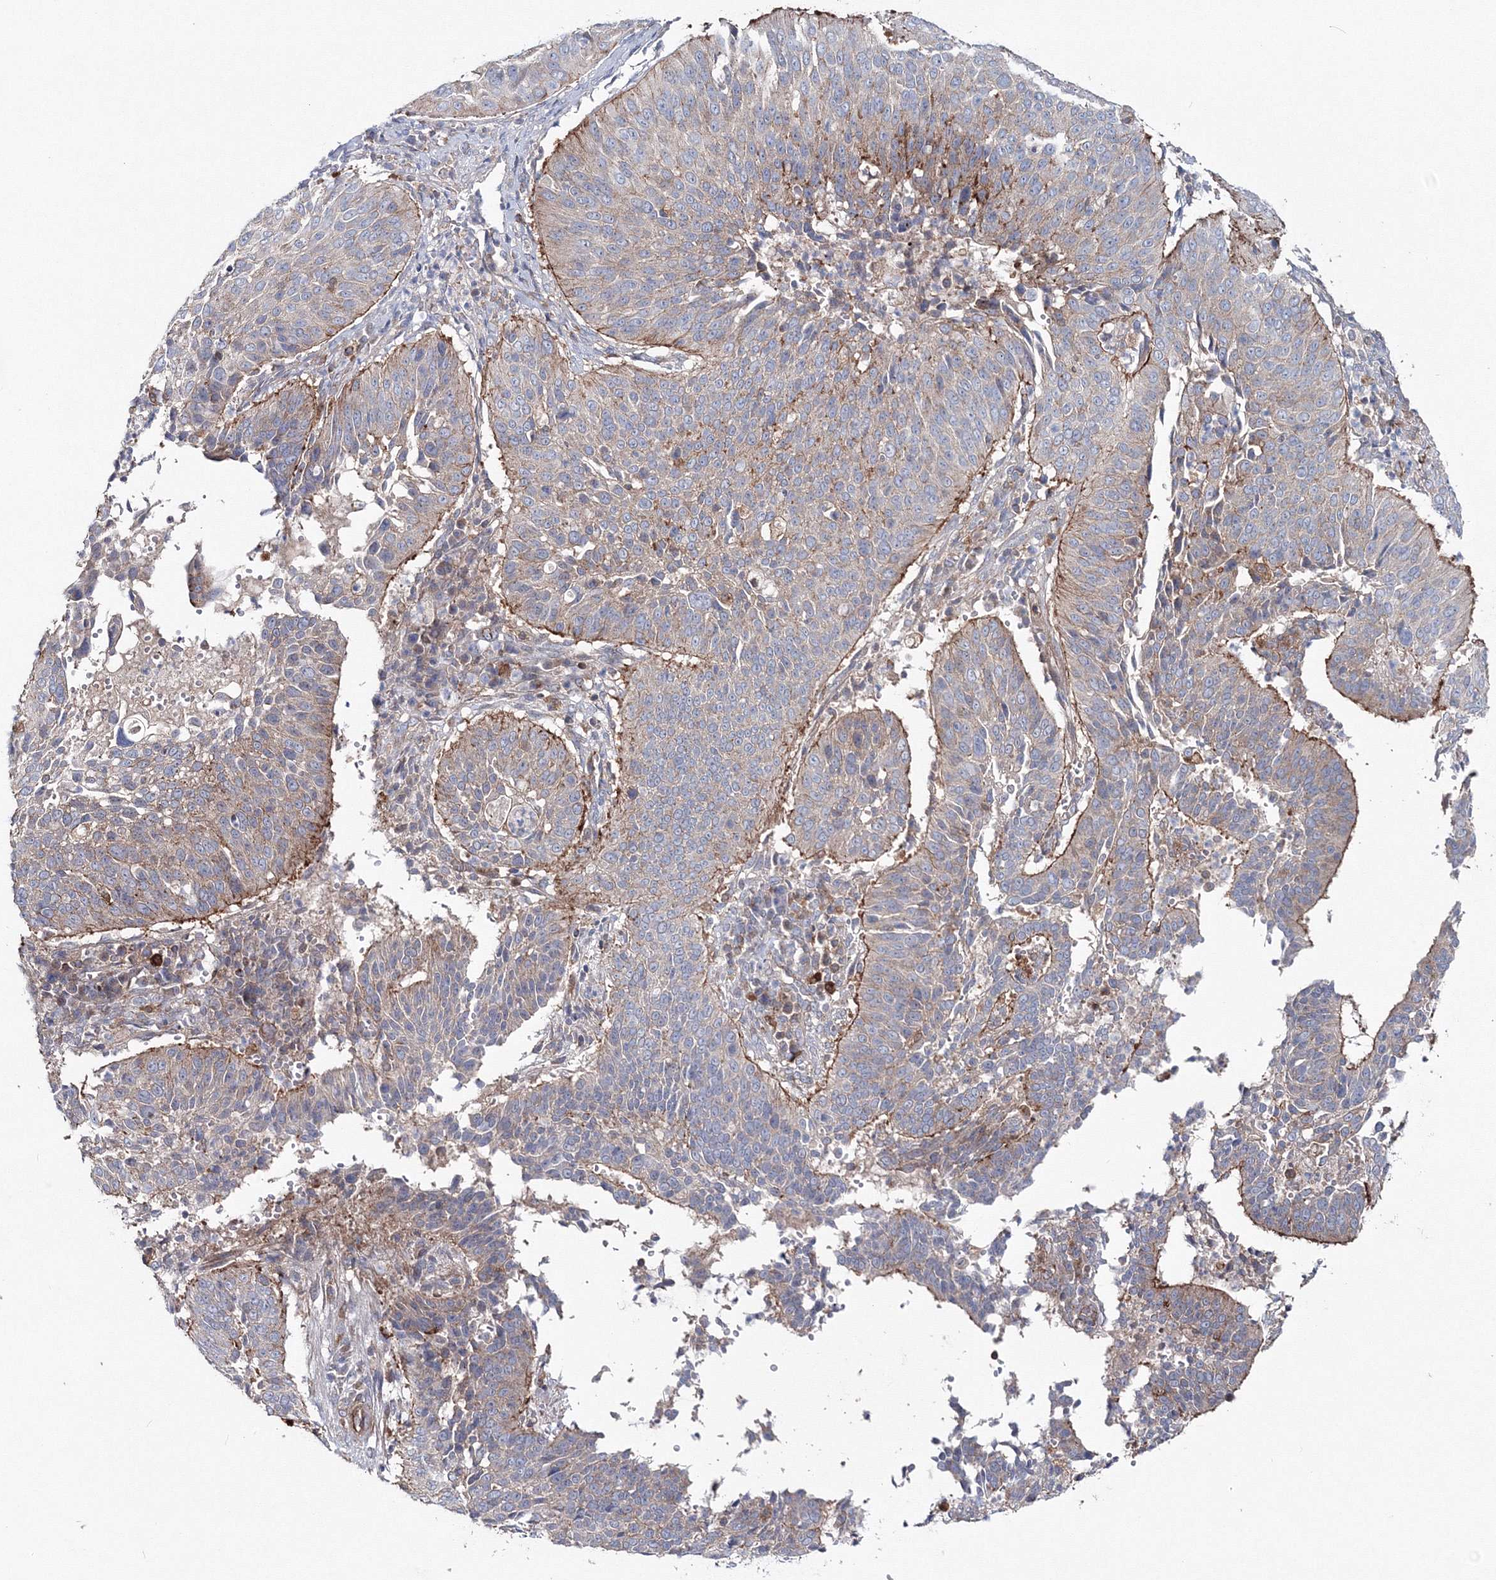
{"staining": {"intensity": "moderate", "quantity": "<25%", "location": "cytoplasmic/membranous"}, "tissue": "cervical cancer", "cell_type": "Tumor cells", "image_type": "cancer", "snomed": [{"axis": "morphology", "description": "Normal tissue, NOS"}, {"axis": "morphology", "description": "Squamous cell carcinoma, NOS"}, {"axis": "topography", "description": "Cervix"}], "caption": "Protein expression analysis of squamous cell carcinoma (cervical) reveals moderate cytoplasmic/membranous expression in about <25% of tumor cells.", "gene": "GGA2", "patient": {"sex": "female", "age": 39}}